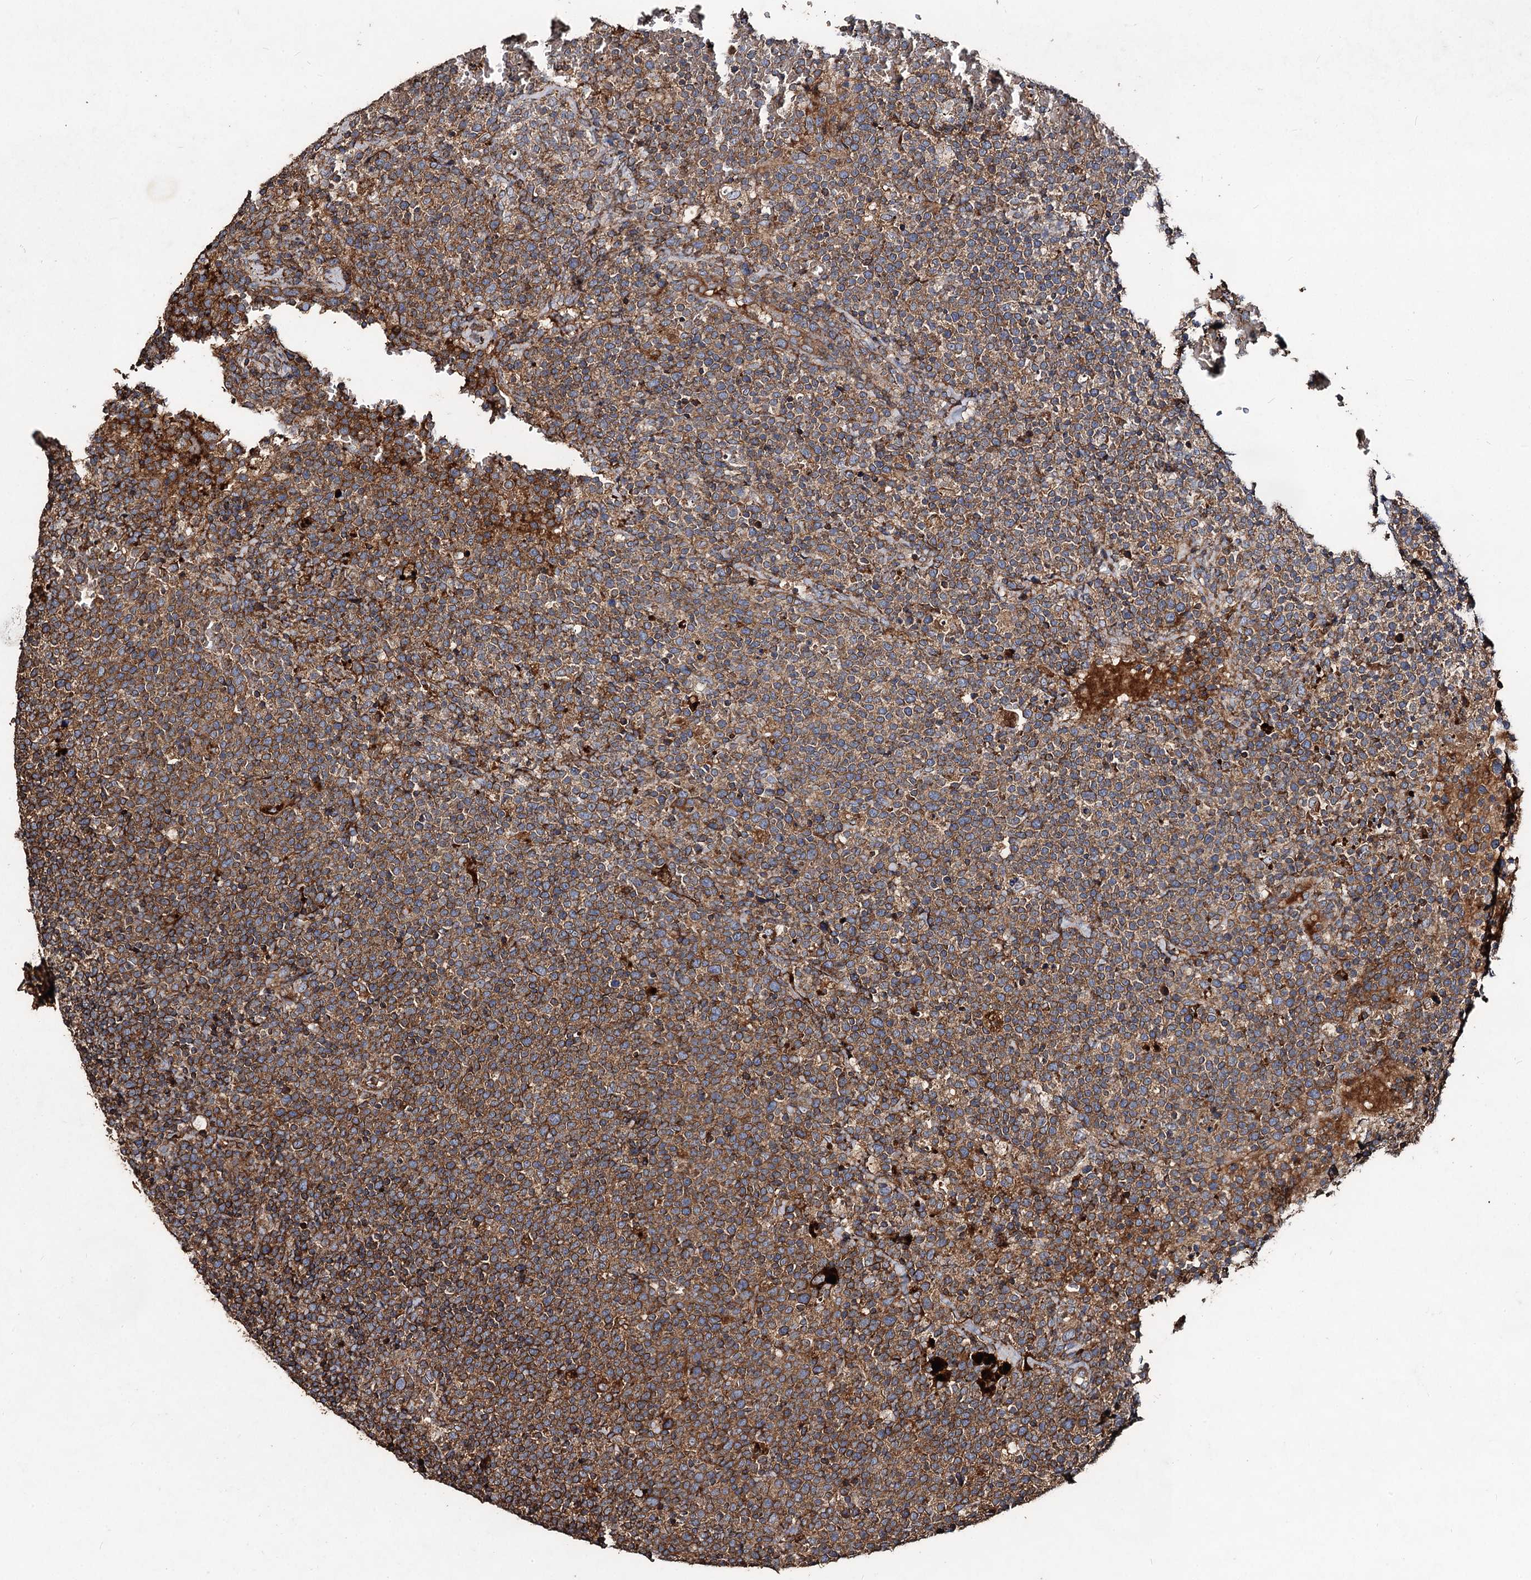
{"staining": {"intensity": "moderate", "quantity": ">75%", "location": "cytoplasmic/membranous"}, "tissue": "lymphoma", "cell_type": "Tumor cells", "image_type": "cancer", "snomed": [{"axis": "morphology", "description": "Malignant lymphoma, non-Hodgkin's type, High grade"}, {"axis": "topography", "description": "Lymph node"}], "caption": "Immunohistochemistry (IHC) (DAB) staining of human lymphoma demonstrates moderate cytoplasmic/membranous protein staining in approximately >75% of tumor cells.", "gene": "NOTCH2NLA", "patient": {"sex": "male", "age": 61}}